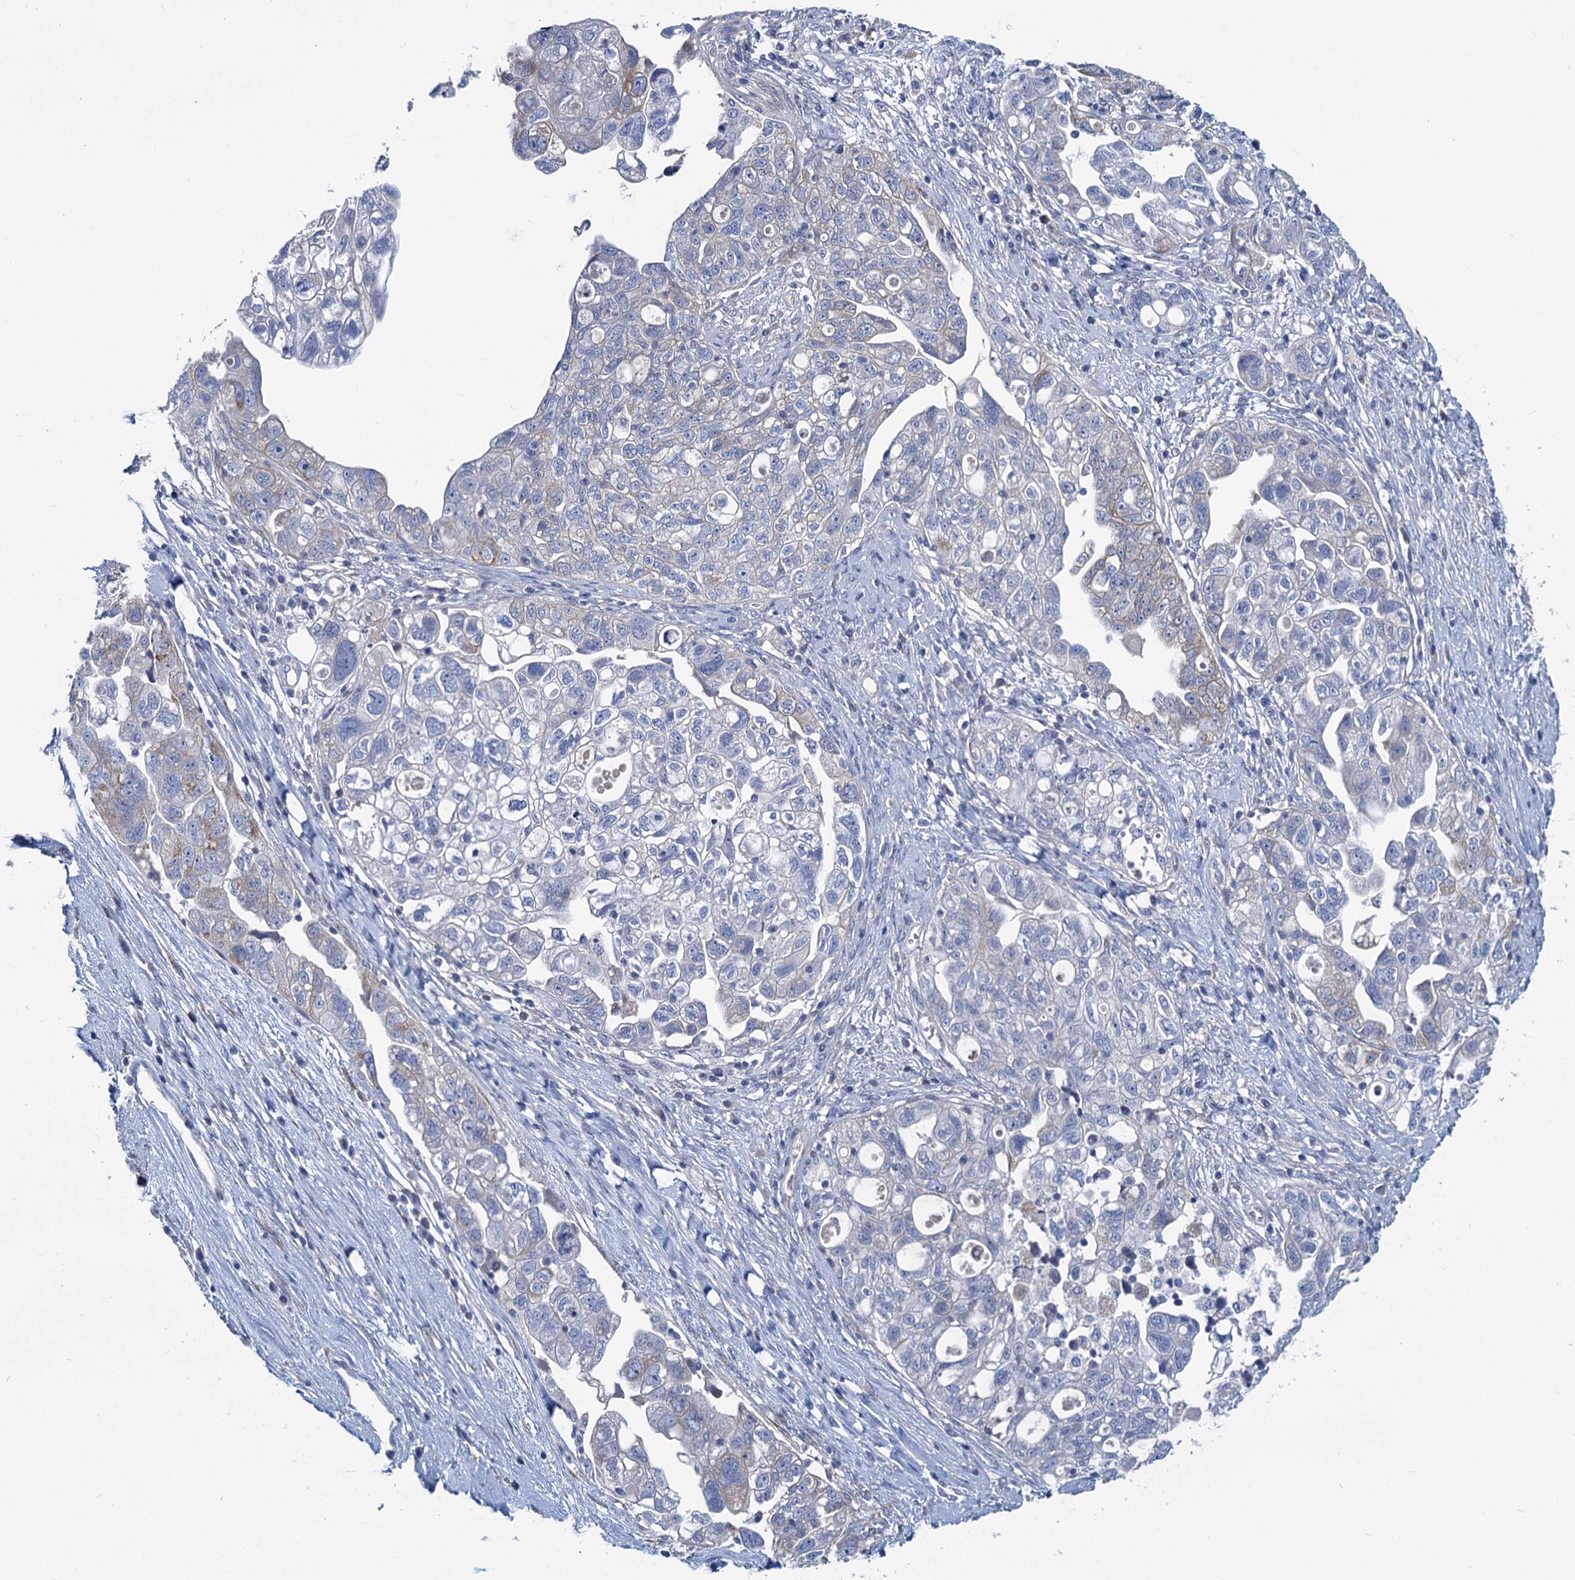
{"staining": {"intensity": "negative", "quantity": "none", "location": "none"}, "tissue": "ovarian cancer", "cell_type": "Tumor cells", "image_type": "cancer", "snomed": [{"axis": "morphology", "description": "Carcinoma, NOS"}, {"axis": "morphology", "description": "Cystadenocarcinoma, serous, NOS"}, {"axis": "topography", "description": "Ovary"}], "caption": "High power microscopy micrograph of an IHC histopathology image of ovarian carcinoma, revealing no significant expression in tumor cells.", "gene": "CHDH", "patient": {"sex": "female", "age": 69}}